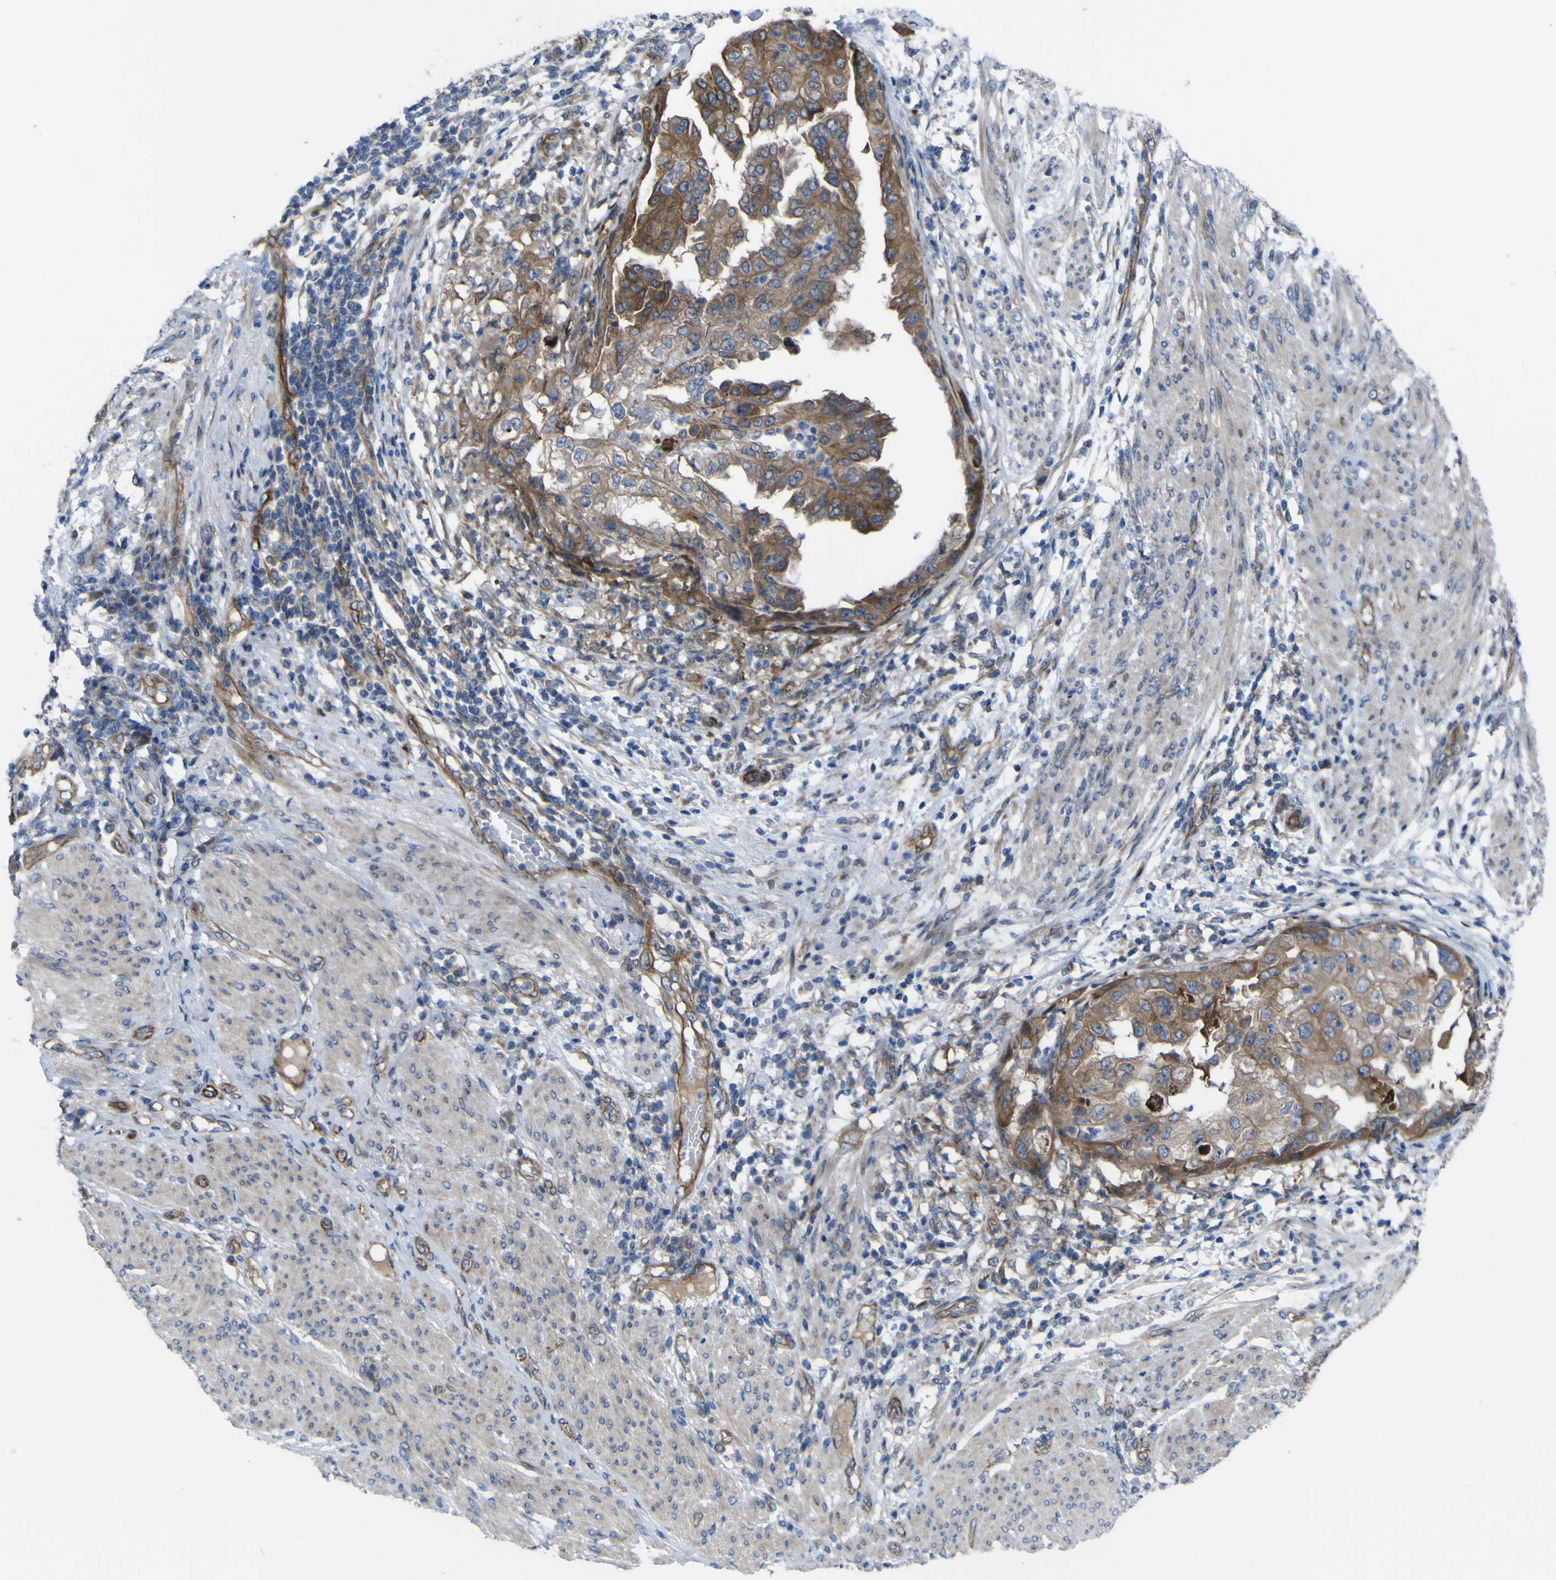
{"staining": {"intensity": "moderate", "quantity": ">75%", "location": "cytoplasmic/membranous"}, "tissue": "endometrial cancer", "cell_type": "Tumor cells", "image_type": "cancer", "snomed": [{"axis": "morphology", "description": "Adenocarcinoma, NOS"}, {"axis": "topography", "description": "Endometrium"}], "caption": "Tumor cells reveal medium levels of moderate cytoplasmic/membranous staining in about >75% of cells in endometrial cancer (adenocarcinoma).", "gene": "FBXO30", "patient": {"sex": "female", "age": 85}}